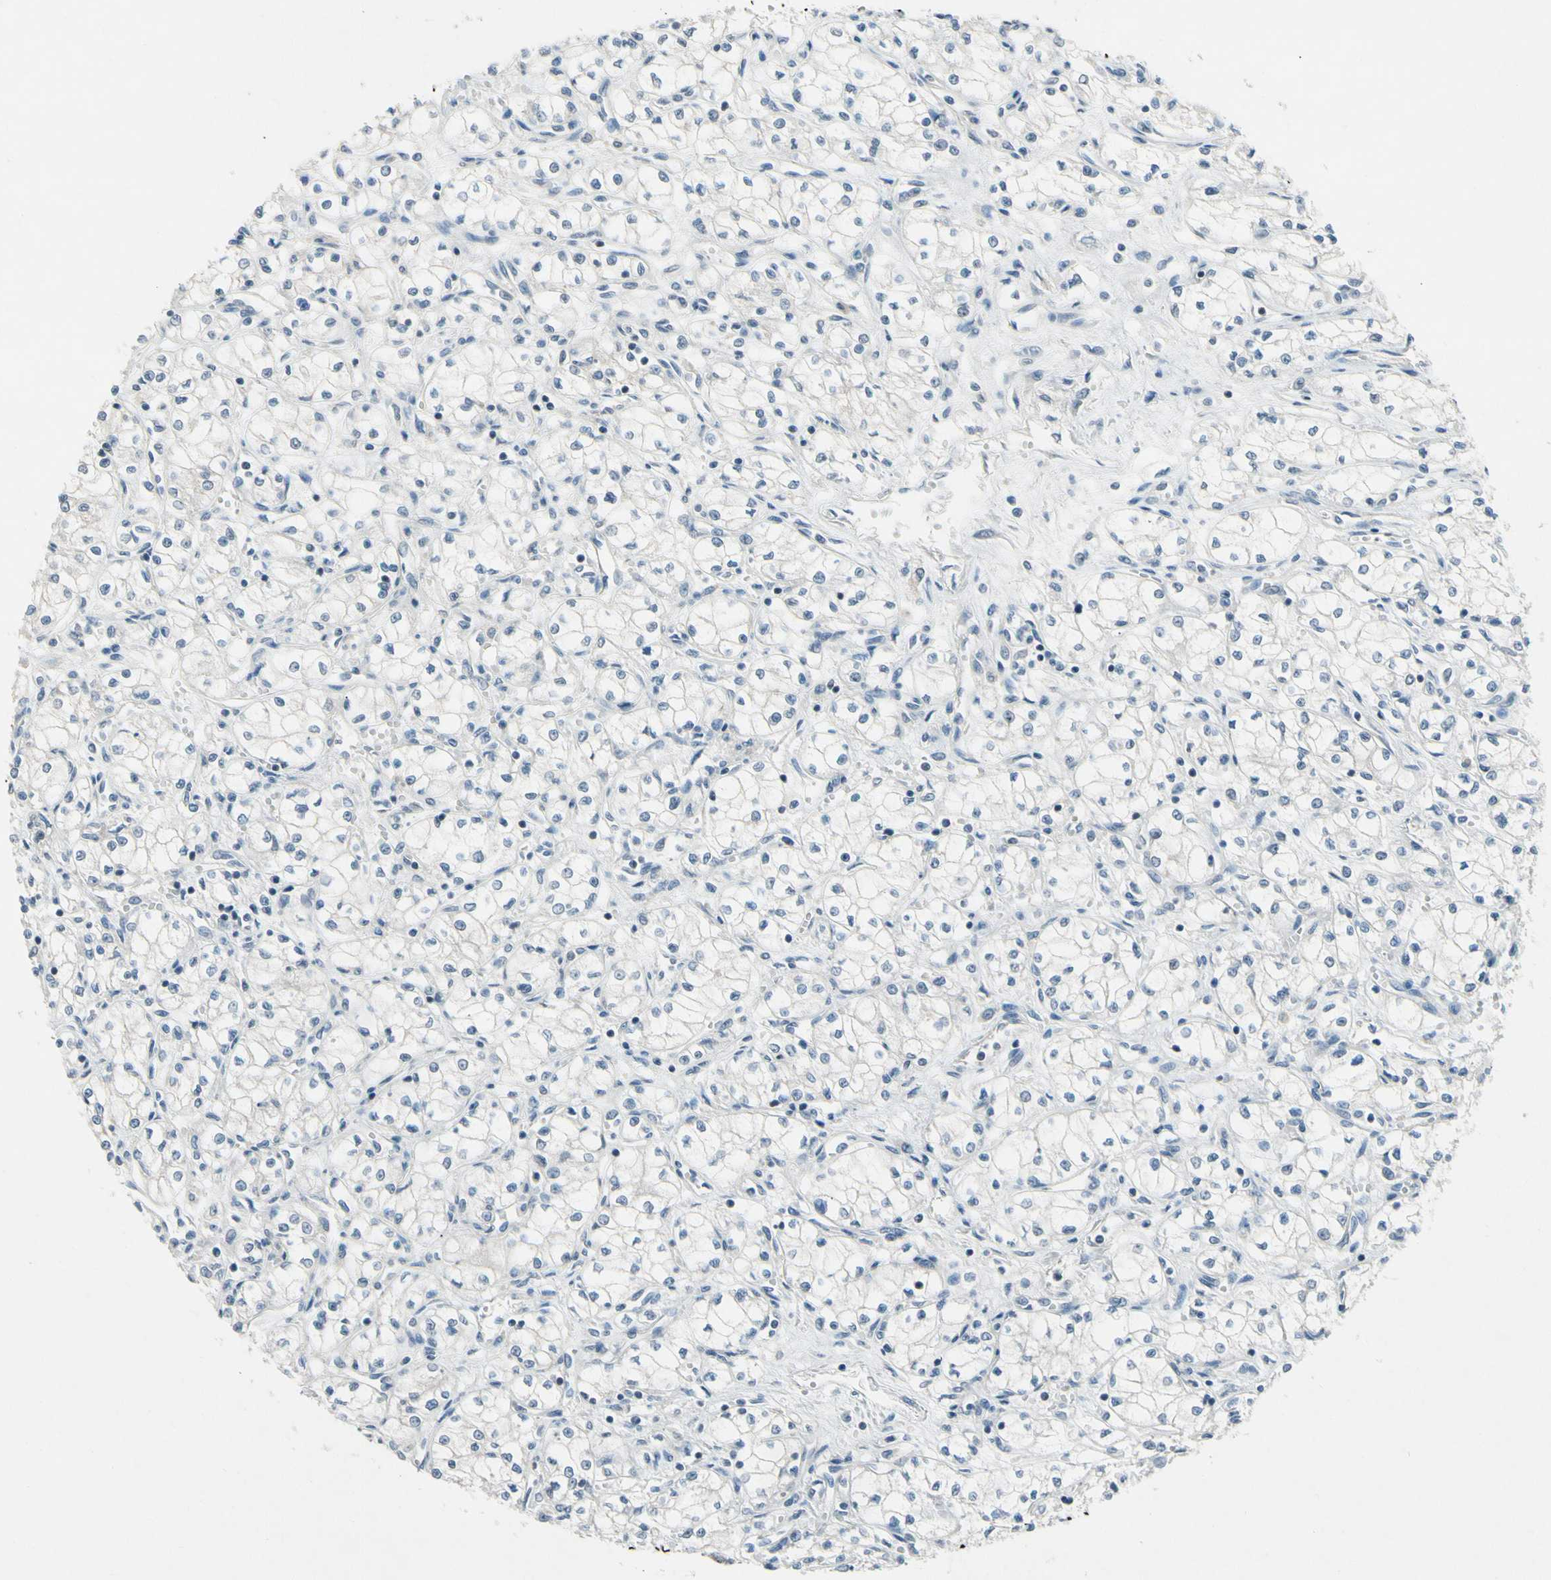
{"staining": {"intensity": "negative", "quantity": "none", "location": "none"}, "tissue": "renal cancer", "cell_type": "Tumor cells", "image_type": "cancer", "snomed": [{"axis": "morphology", "description": "Normal tissue, NOS"}, {"axis": "morphology", "description": "Adenocarcinoma, NOS"}, {"axis": "topography", "description": "Kidney"}], "caption": "This is an immunohistochemistry (IHC) micrograph of adenocarcinoma (renal). There is no expression in tumor cells.", "gene": "PIP5K1B", "patient": {"sex": "male", "age": 59}}